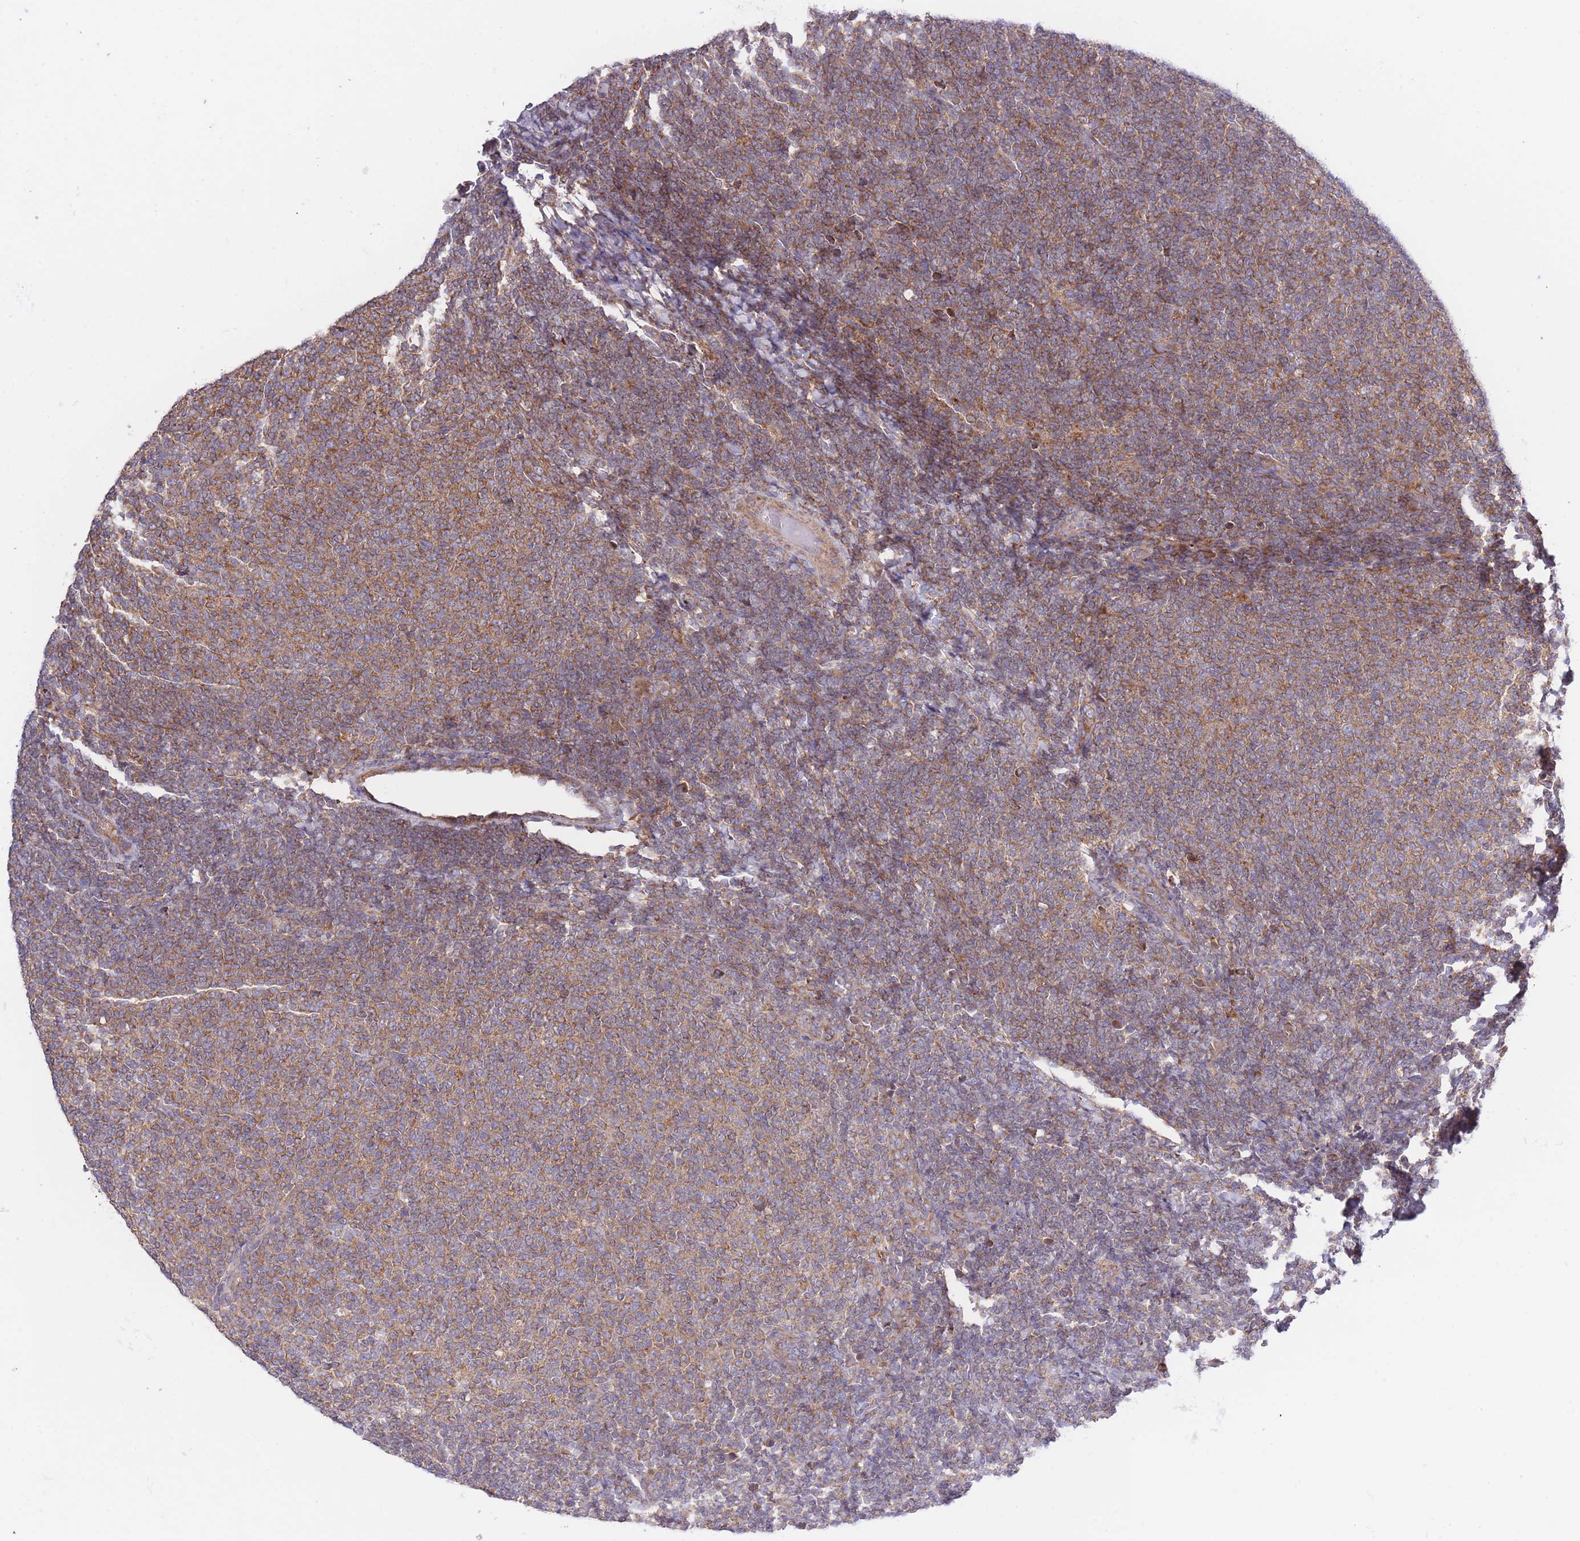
{"staining": {"intensity": "moderate", "quantity": ">75%", "location": "cytoplasmic/membranous"}, "tissue": "lymphoma", "cell_type": "Tumor cells", "image_type": "cancer", "snomed": [{"axis": "morphology", "description": "Malignant lymphoma, non-Hodgkin's type, Low grade"}, {"axis": "topography", "description": "Lymph node"}], "caption": "This micrograph displays immunohistochemistry staining of low-grade malignant lymphoma, non-Hodgkin's type, with medium moderate cytoplasmic/membranous staining in about >75% of tumor cells.", "gene": "ATP13A2", "patient": {"sex": "male", "age": 66}}